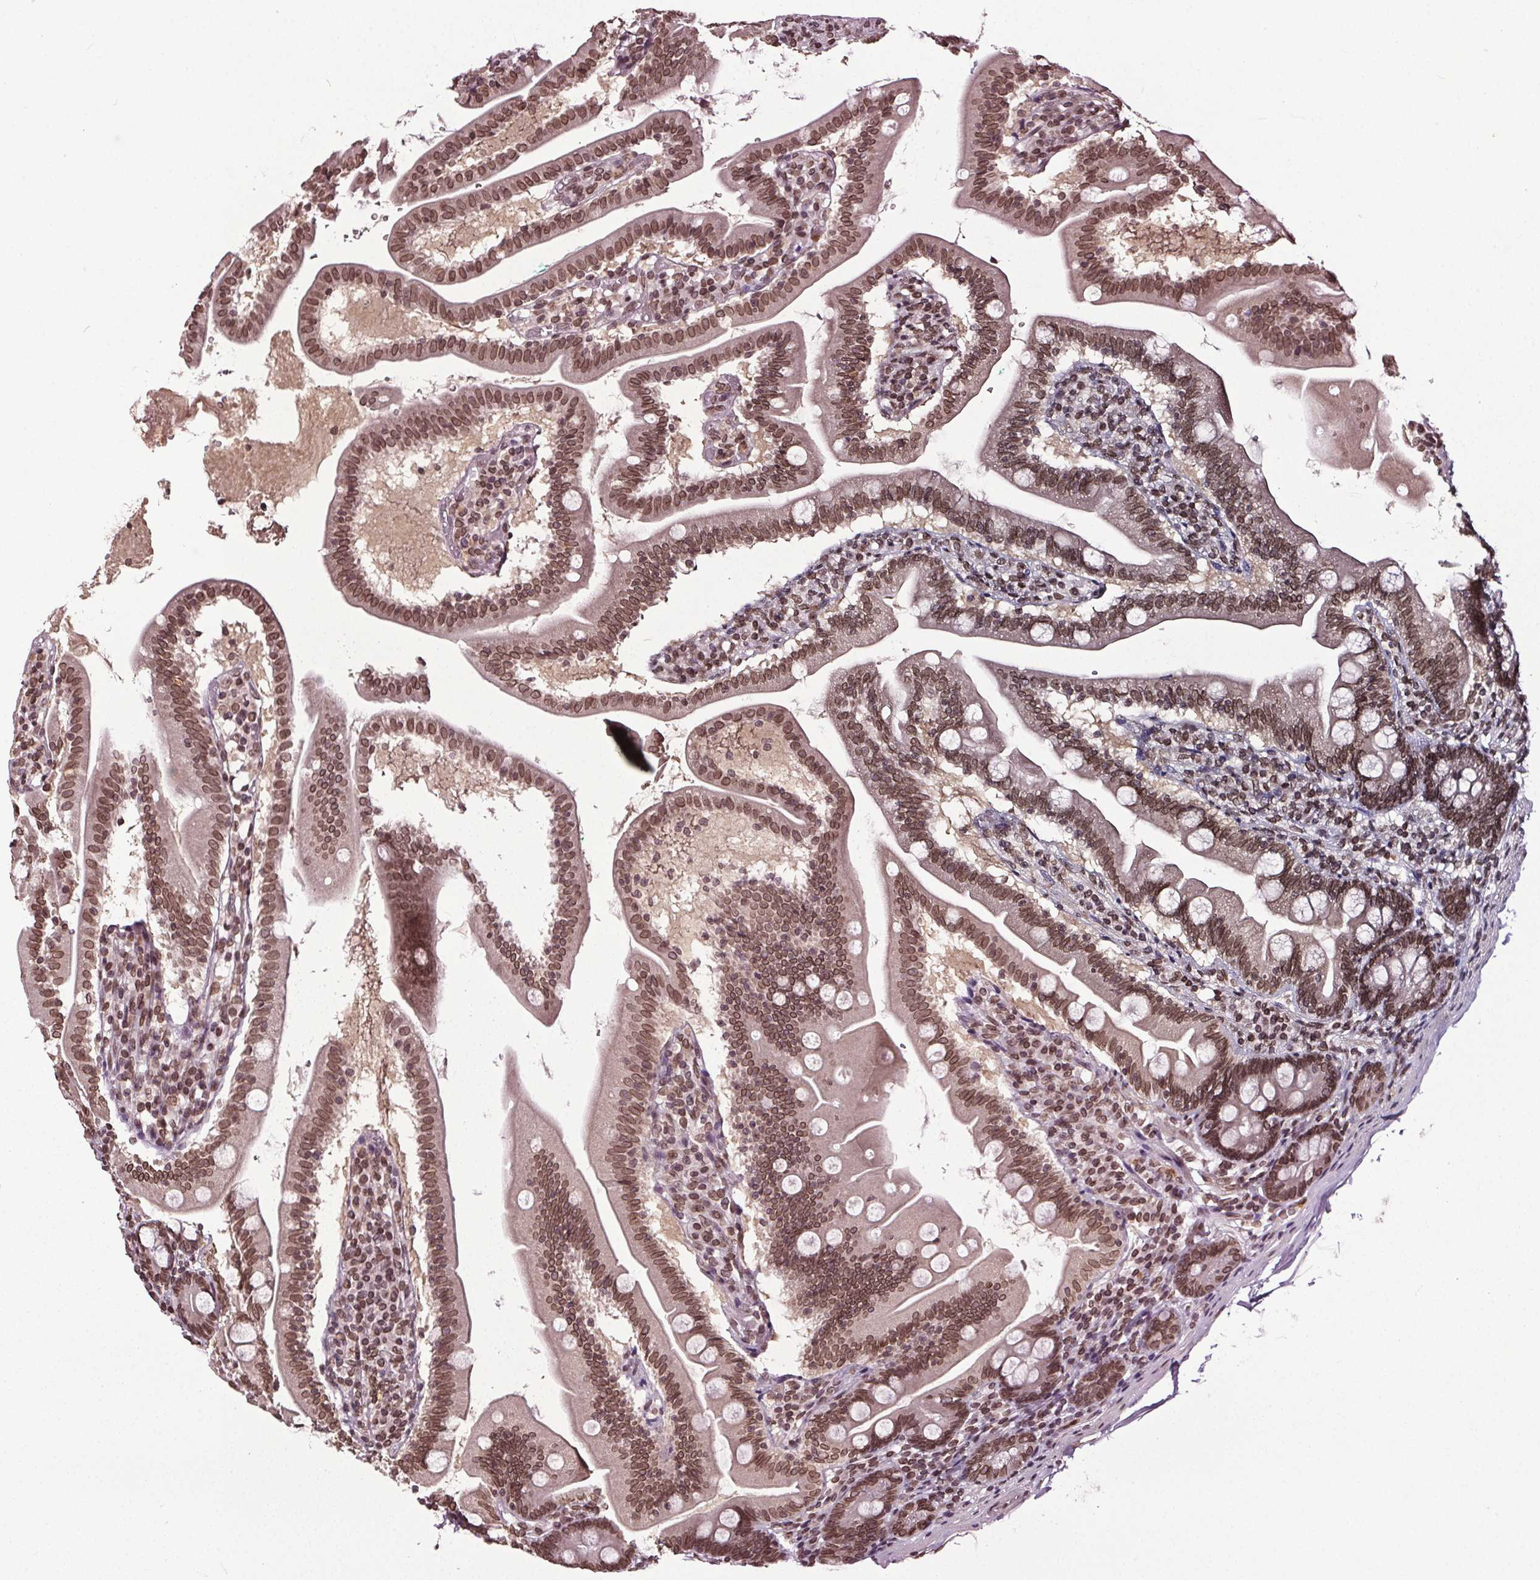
{"staining": {"intensity": "moderate", "quantity": ">75%", "location": "cytoplasmic/membranous,nuclear"}, "tissue": "duodenum", "cell_type": "Glandular cells", "image_type": "normal", "snomed": [{"axis": "morphology", "description": "Normal tissue, NOS"}, {"axis": "topography", "description": "Duodenum"}], "caption": "High-power microscopy captured an IHC micrograph of unremarkable duodenum, revealing moderate cytoplasmic/membranous,nuclear expression in about >75% of glandular cells. (DAB IHC, brown staining for protein, blue staining for nuclei).", "gene": "TTC39C", "patient": {"sex": "female", "age": 67}}